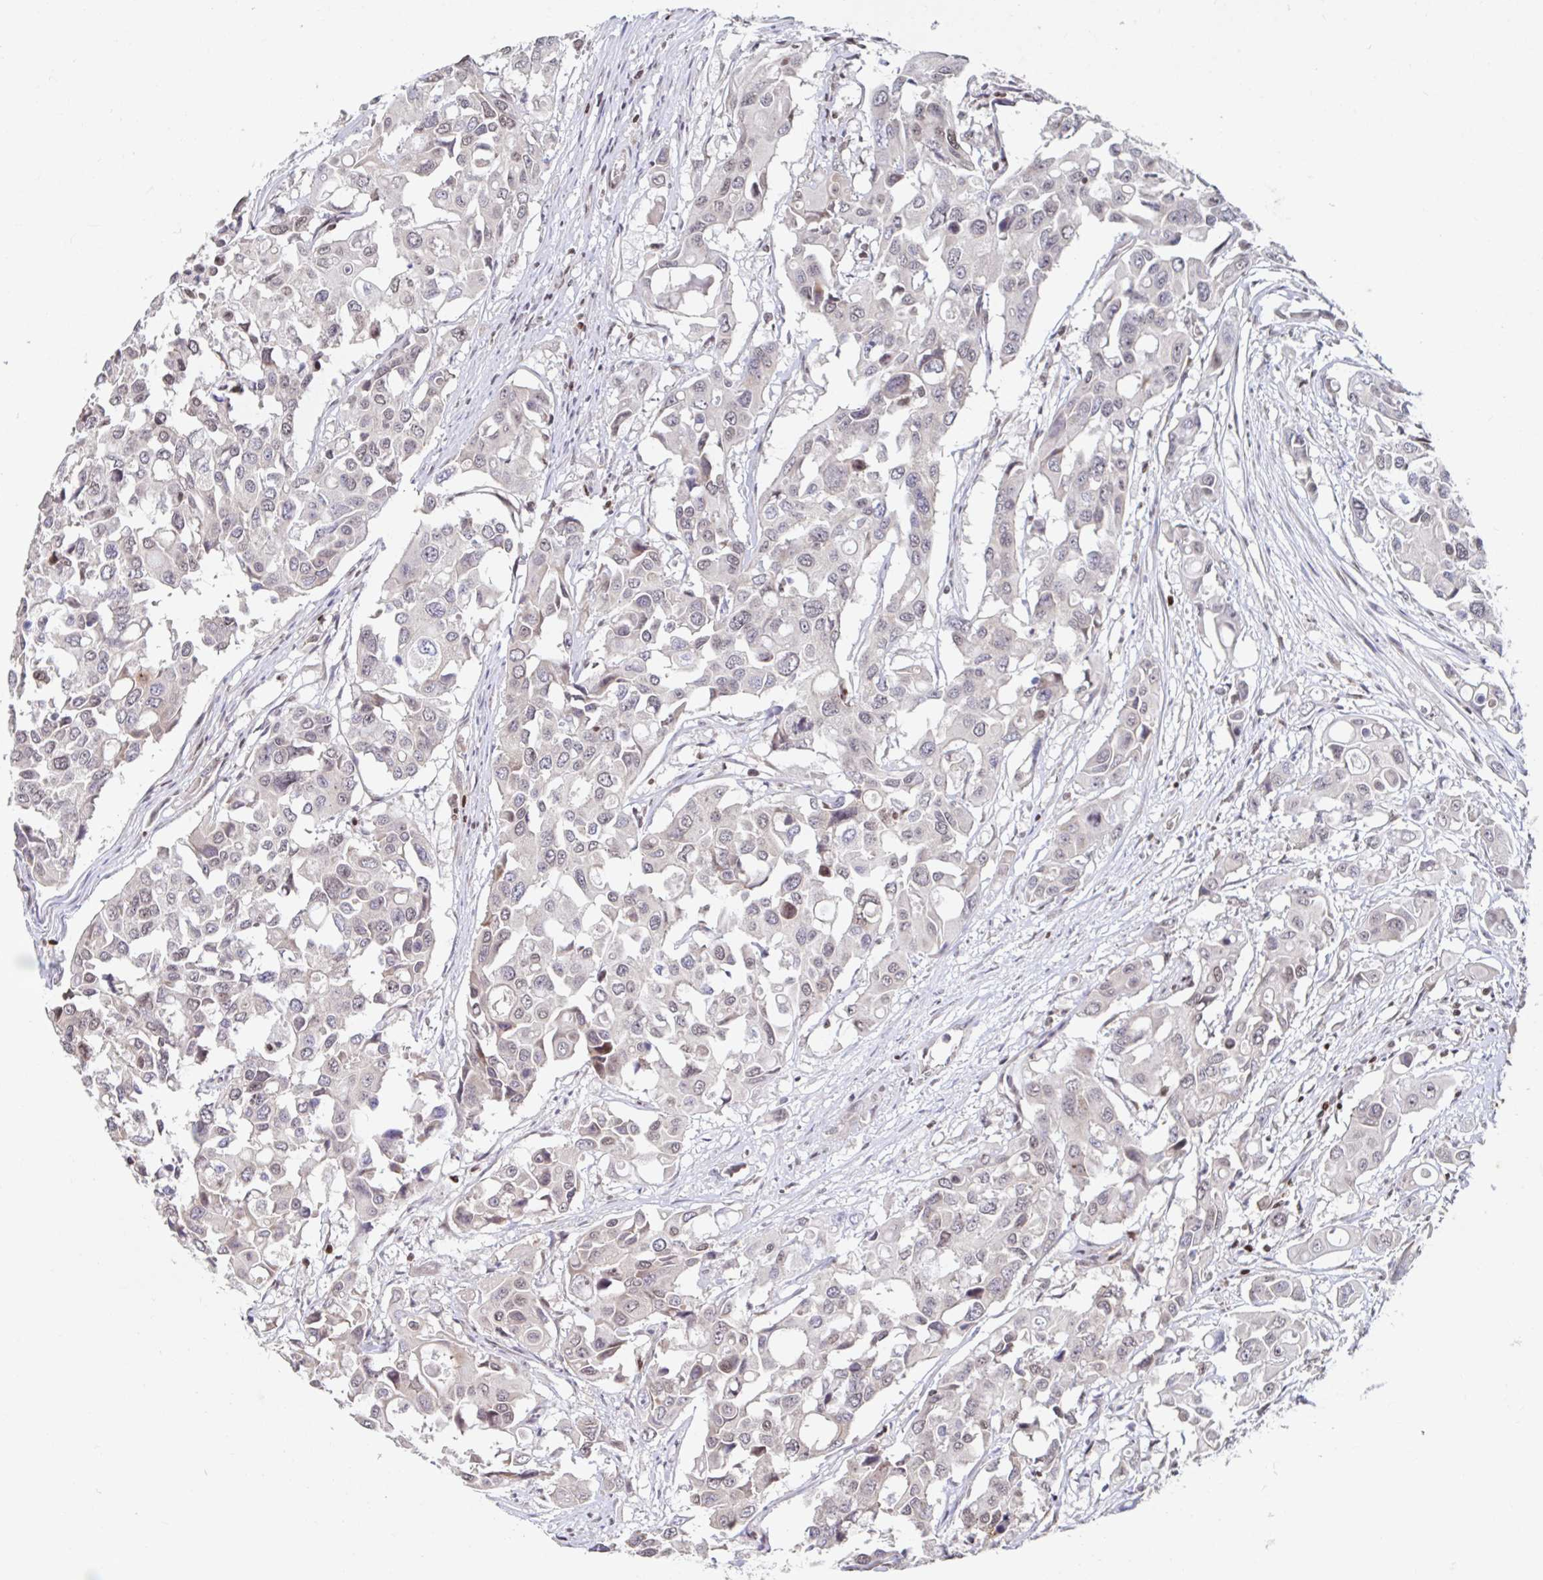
{"staining": {"intensity": "negative", "quantity": "none", "location": "none"}, "tissue": "colorectal cancer", "cell_type": "Tumor cells", "image_type": "cancer", "snomed": [{"axis": "morphology", "description": "Adenocarcinoma, NOS"}, {"axis": "topography", "description": "Colon"}], "caption": "High power microscopy photomicrograph of an immunohistochemistry (IHC) photomicrograph of adenocarcinoma (colorectal), revealing no significant staining in tumor cells. Nuclei are stained in blue.", "gene": "C19orf53", "patient": {"sex": "male", "age": 77}}